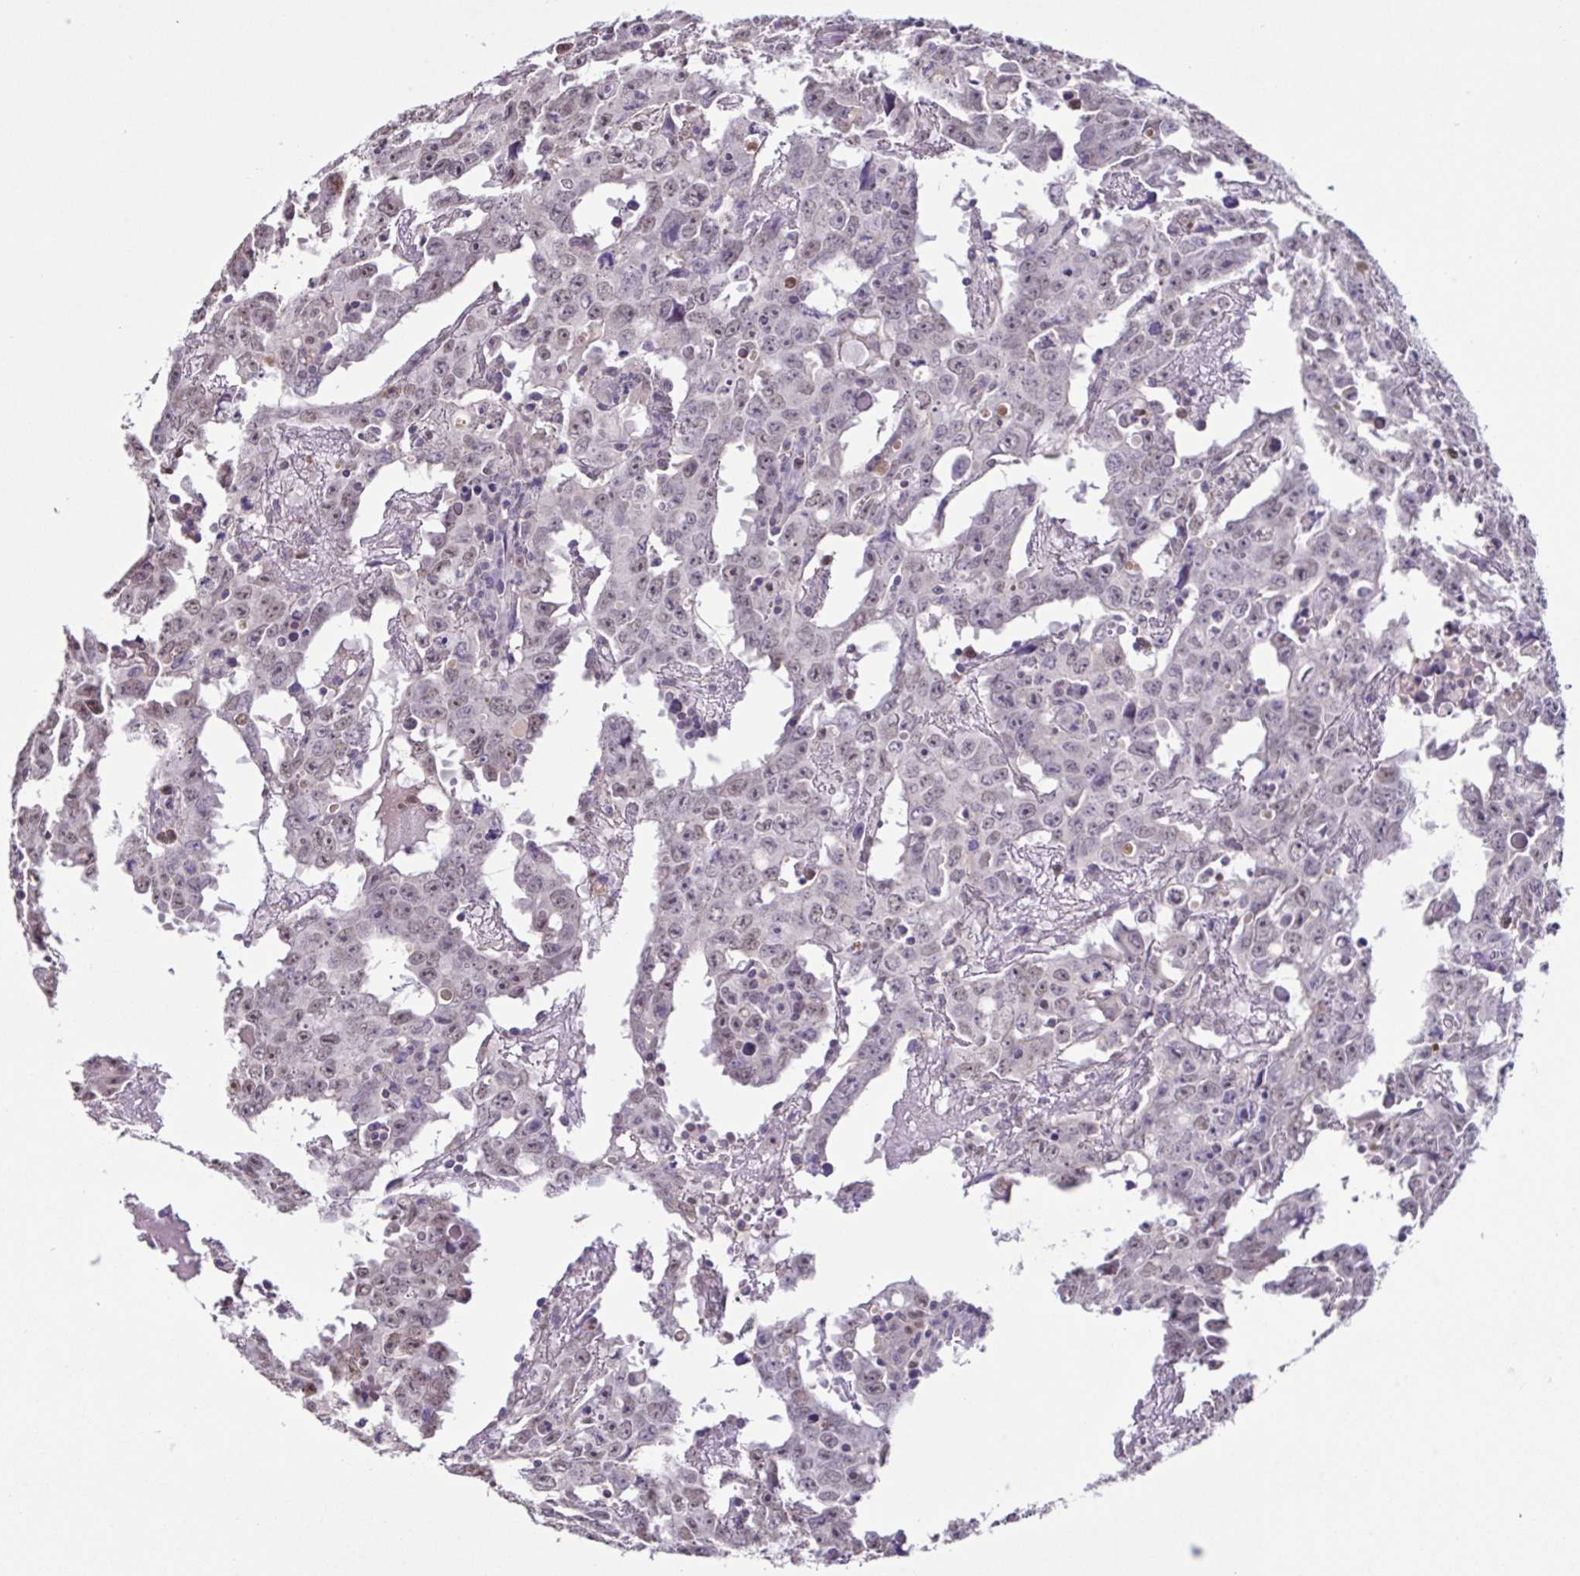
{"staining": {"intensity": "weak", "quantity": "25%-75%", "location": "nuclear"}, "tissue": "testis cancer", "cell_type": "Tumor cells", "image_type": "cancer", "snomed": [{"axis": "morphology", "description": "Carcinoma, Embryonal, NOS"}, {"axis": "topography", "description": "Testis"}], "caption": "Brown immunohistochemical staining in testis embryonal carcinoma reveals weak nuclear staining in approximately 25%-75% of tumor cells. Nuclei are stained in blue.", "gene": "ACTRT3", "patient": {"sex": "male", "age": 22}}